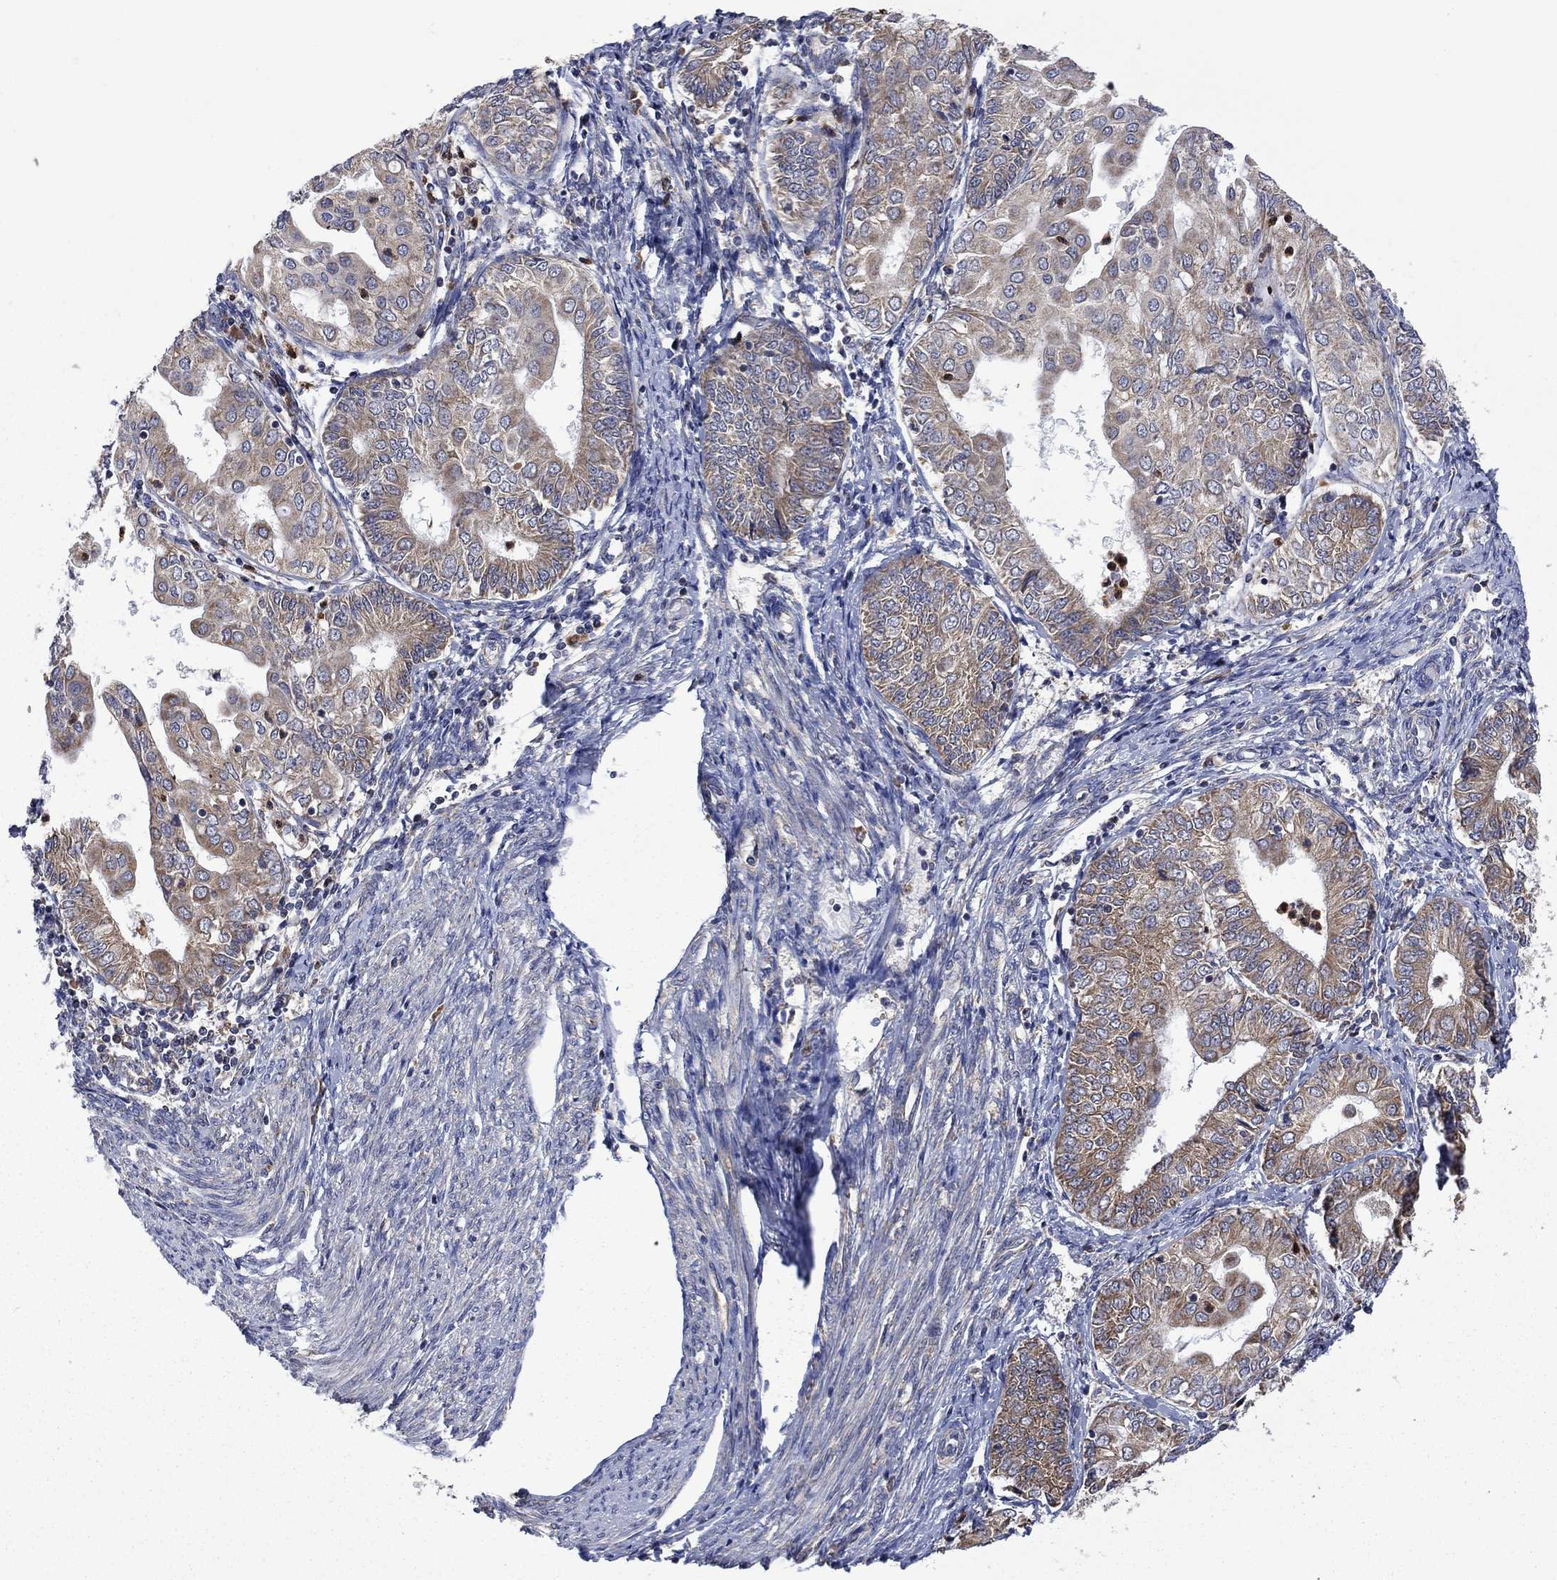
{"staining": {"intensity": "moderate", "quantity": ">75%", "location": "cytoplasmic/membranous"}, "tissue": "endometrial cancer", "cell_type": "Tumor cells", "image_type": "cancer", "snomed": [{"axis": "morphology", "description": "Adenocarcinoma, NOS"}, {"axis": "topography", "description": "Endometrium"}], "caption": "This is an image of IHC staining of adenocarcinoma (endometrial), which shows moderate positivity in the cytoplasmic/membranous of tumor cells.", "gene": "FURIN", "patient": {"sex": "female", "age": 68}}